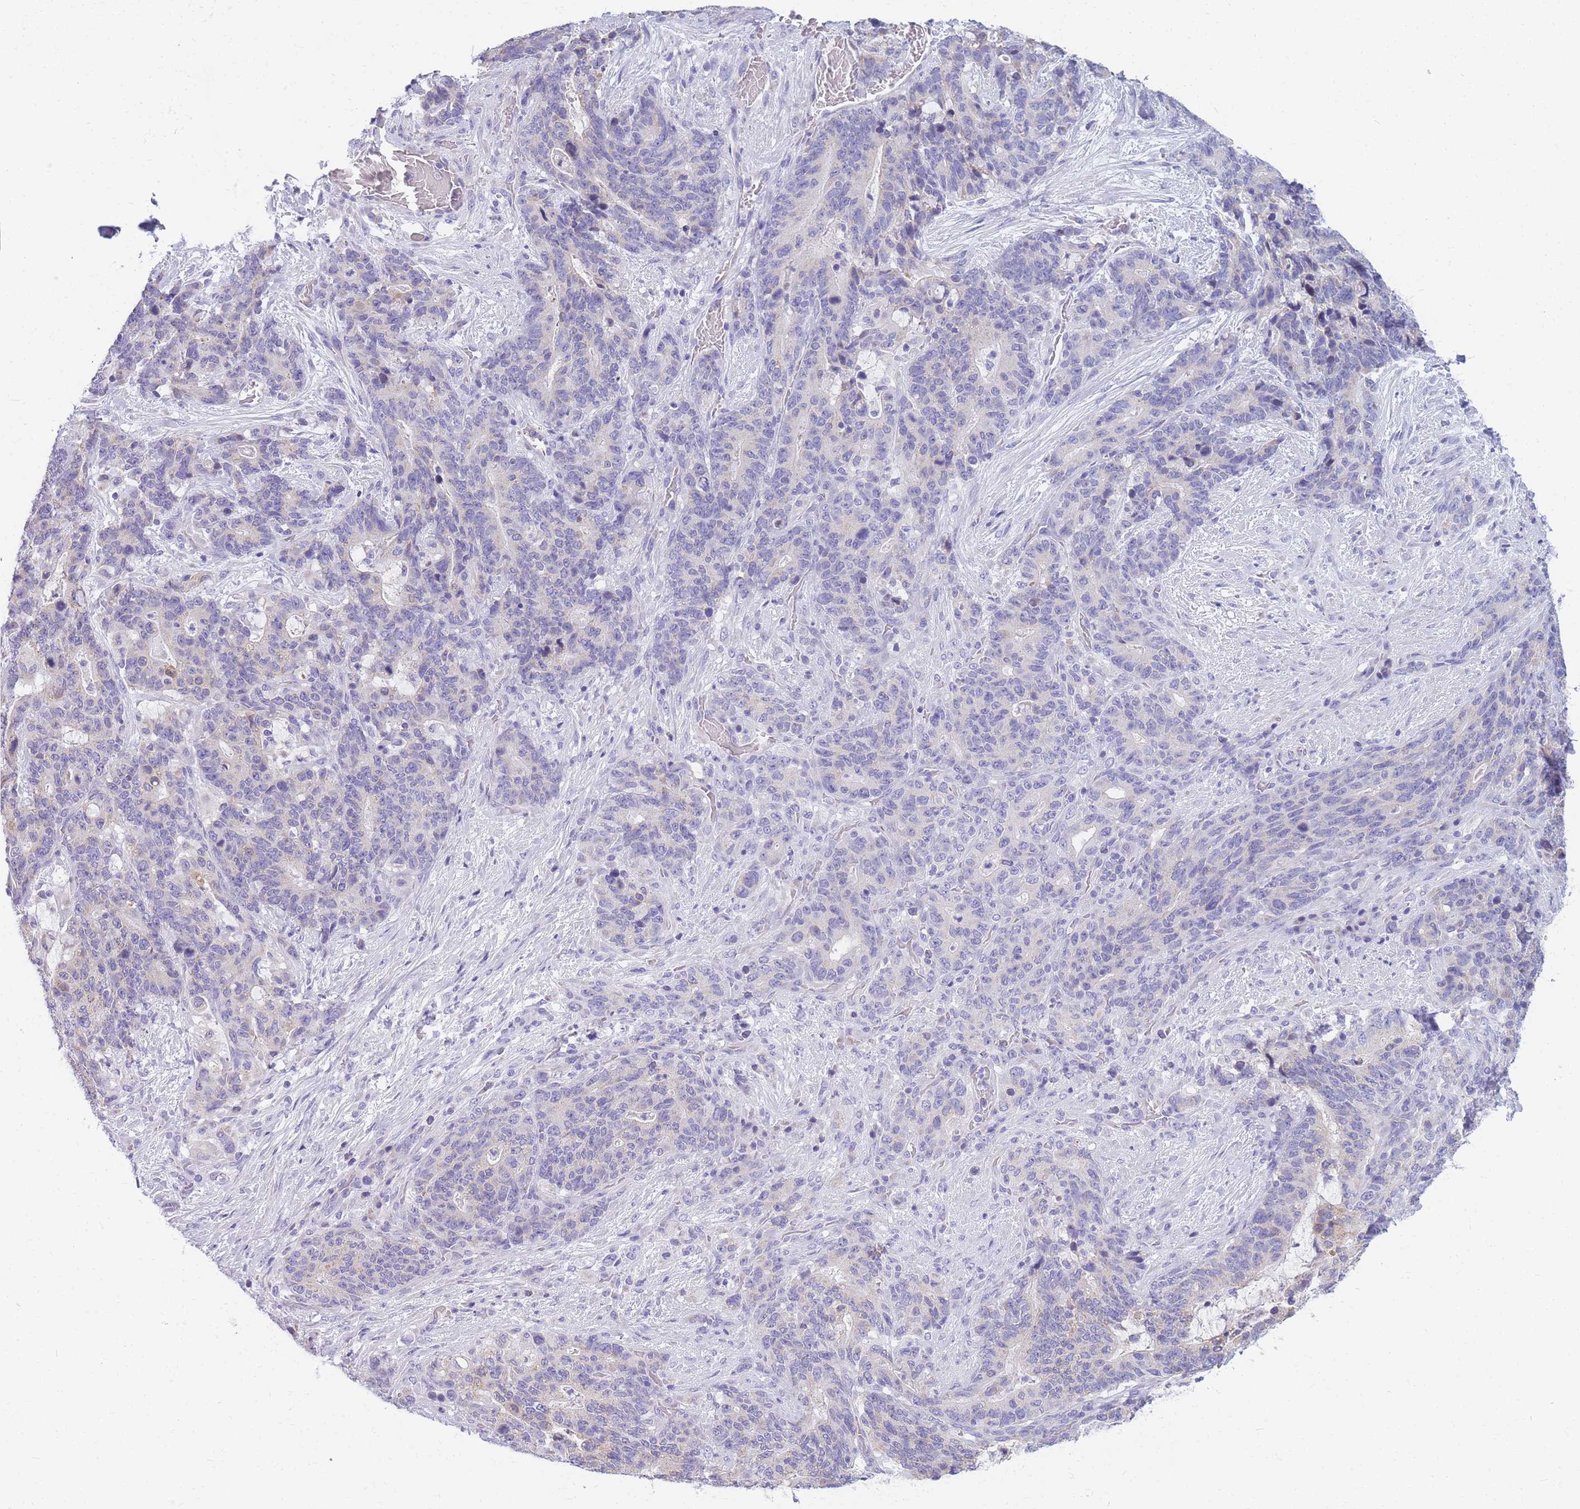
{"staining": {"intensity": "weak", "quantity": "<25%", "location": "cytoplasmic/membranous"}, "tissue": "stomach cancer", "cell_type": "Tumor cells", "image_type": "cancer", "snomed": [{"axis": "morphology", "description": "Normal tissue, NOS"}, {"axis": "morphology", "description": "Adenocarcinoma, NOS"}, {"axis": "topography", "description": "Stomach"}], "caption": "Micrograph shows no significant protein positivity in tumor cells of stomach adenocarcinoma. Nuclei are stained in blue.", "gene": "DHRS11", "patient": {"sex": "female", "age": 64}}